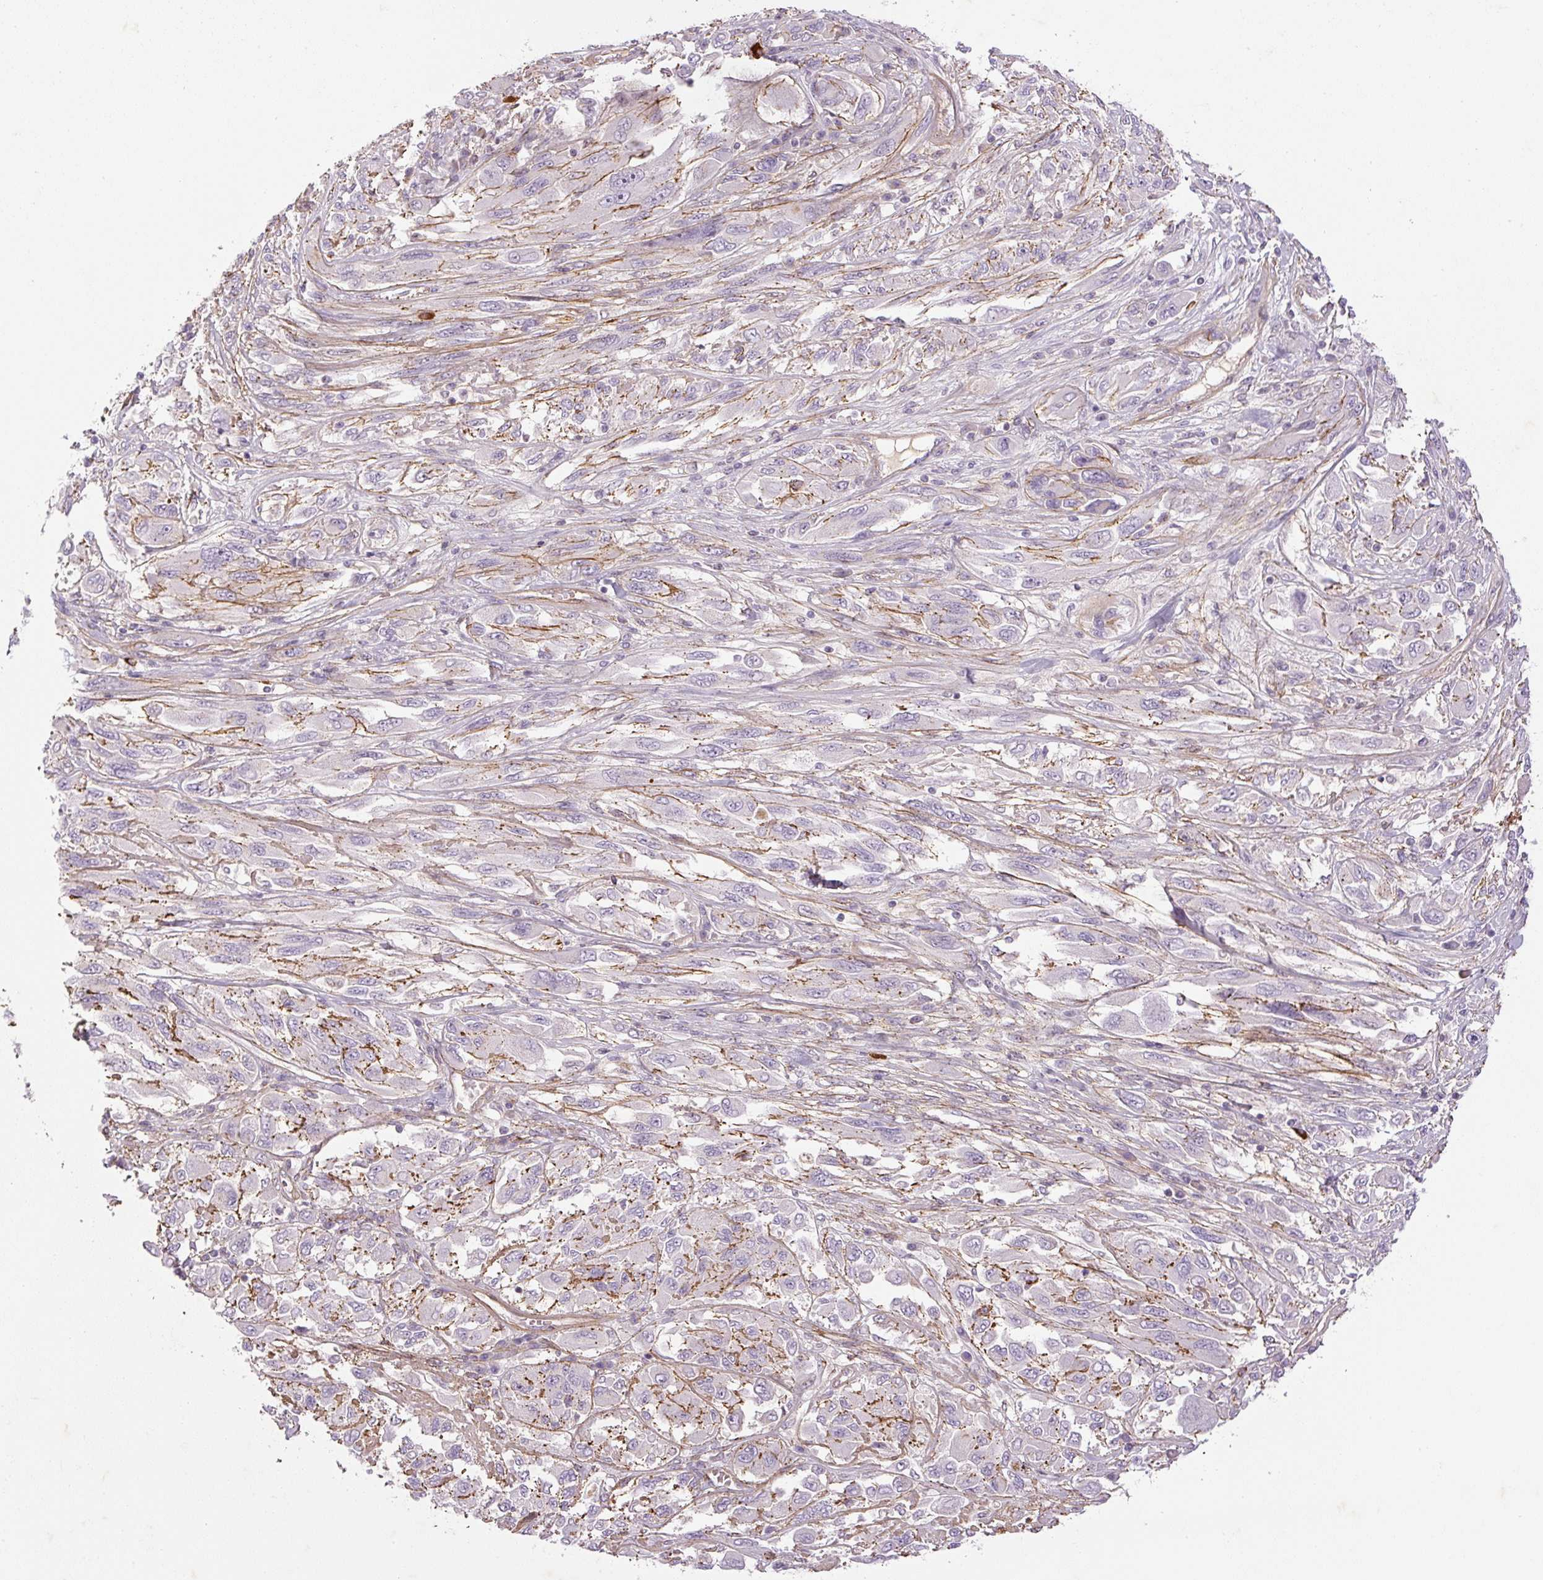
{"staining": {"intensity": "moderate", "quantity": "25%-75%", "location": "cytoplasmic/membranous"}, "tissue": "melanoma", "cell_type": "Tumor cells", "image_type": "cancer", "snomed": [{"axis": "morphology", "description": "Malignant melanoma, NOS"}, {"axis": "topography", "description": "Skin"}], "caption": "Immunohistochemical staining of human malignant melanoma reveals medium levels of moderate cytoplasmic/membranous protein expression in approximately 25%-75% of tumor cells.", "gene": "CCNI2", "patient": {"sex": "female", "age": 91}}